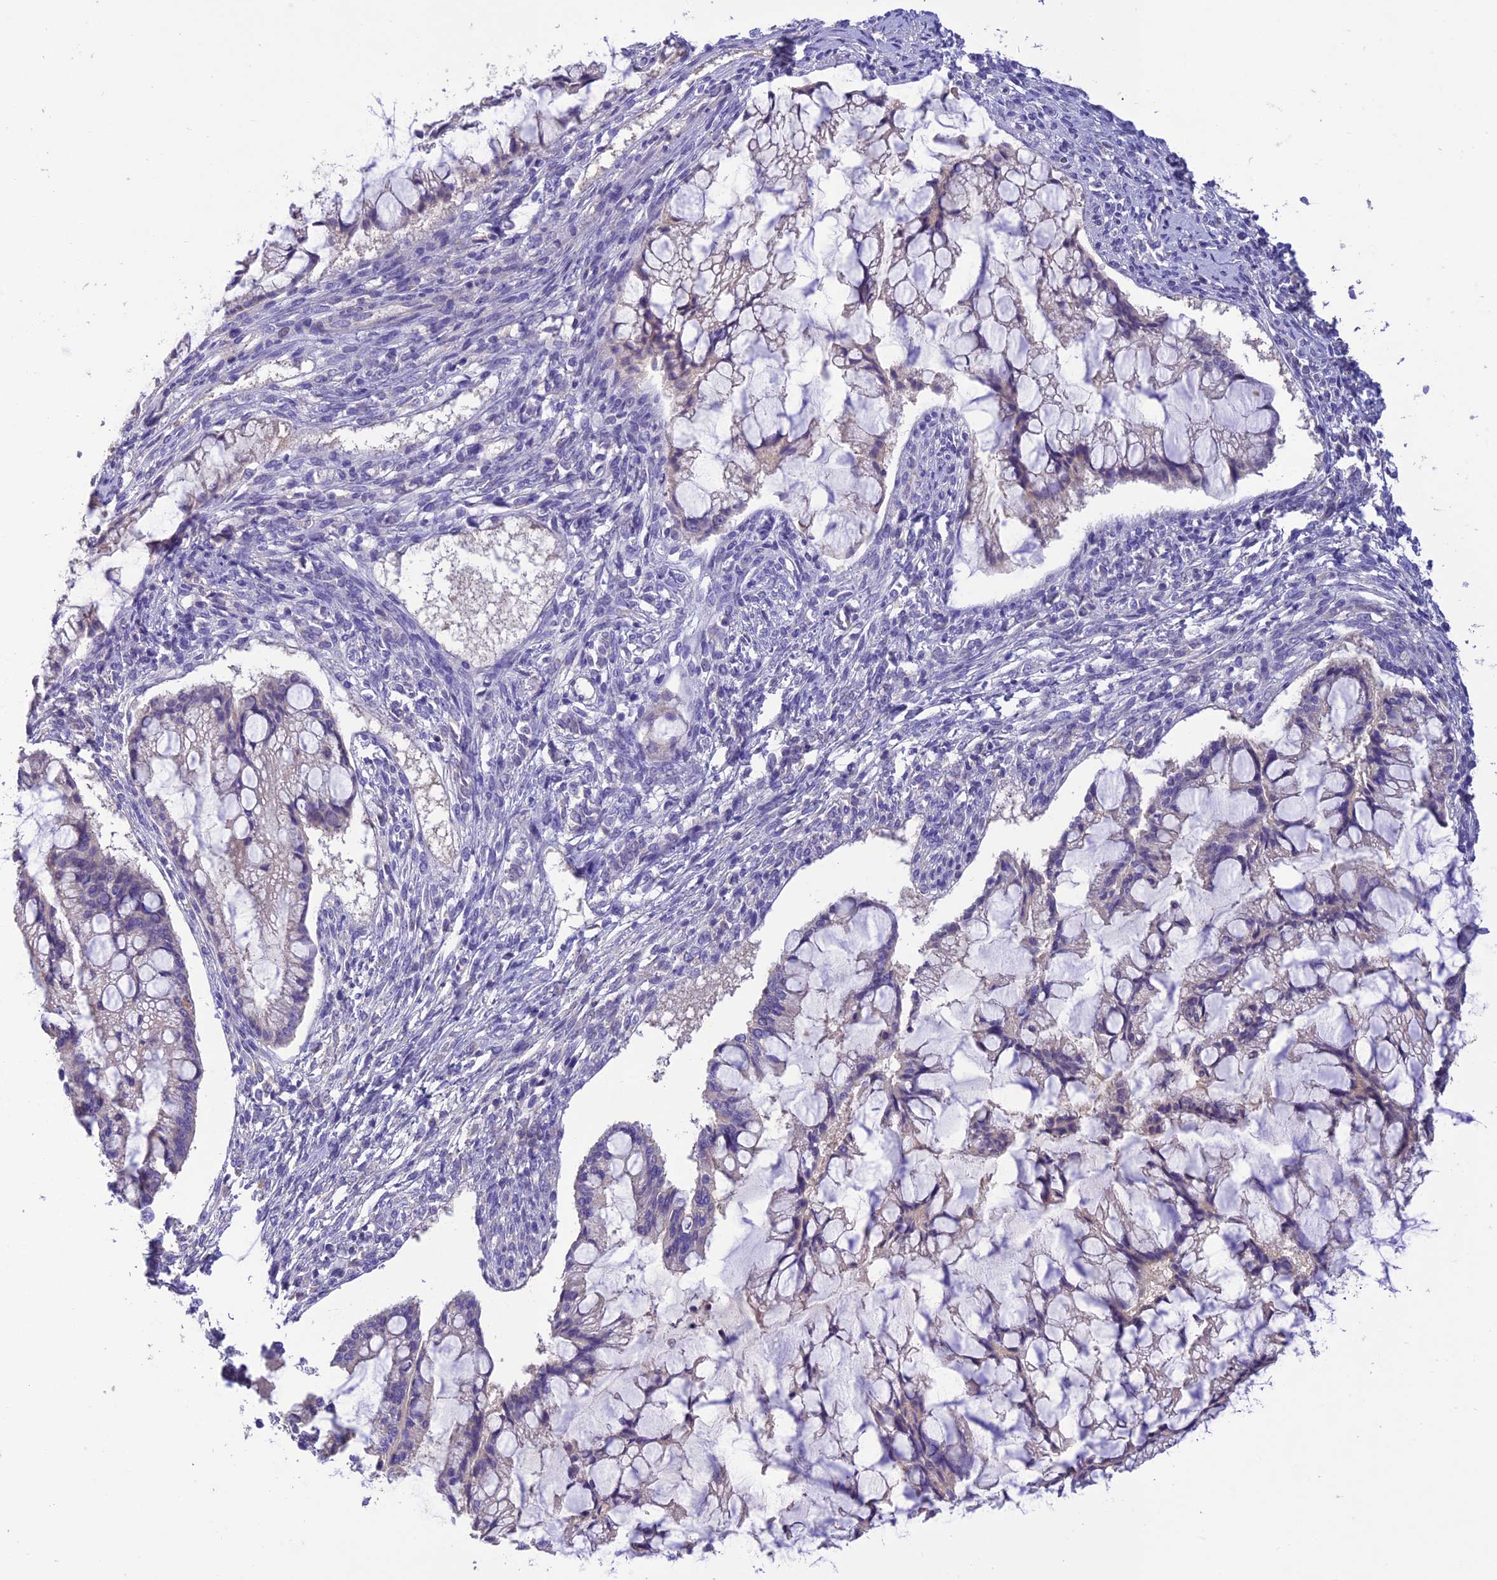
{"staining": {"intensity": "negative", "quantity": "none", "location": "none"}, "tissue": "ovarian cancer", "cell_type": "Tumor cells", "image_type": "cancer", "snomed": [{"axis": "morphology", "description": "Cystadenocarcinoma, mucinous, NOS"}, {"axis": "topography", "description": "Ovary"}], "caption": "Ovarian mucinous cystadenocarcinoma was stained to show a protein in brown. There is no significant staining in tumor cells.", "gene": "SFT2D2", "patient": {"sex": "female", "age": 73}}